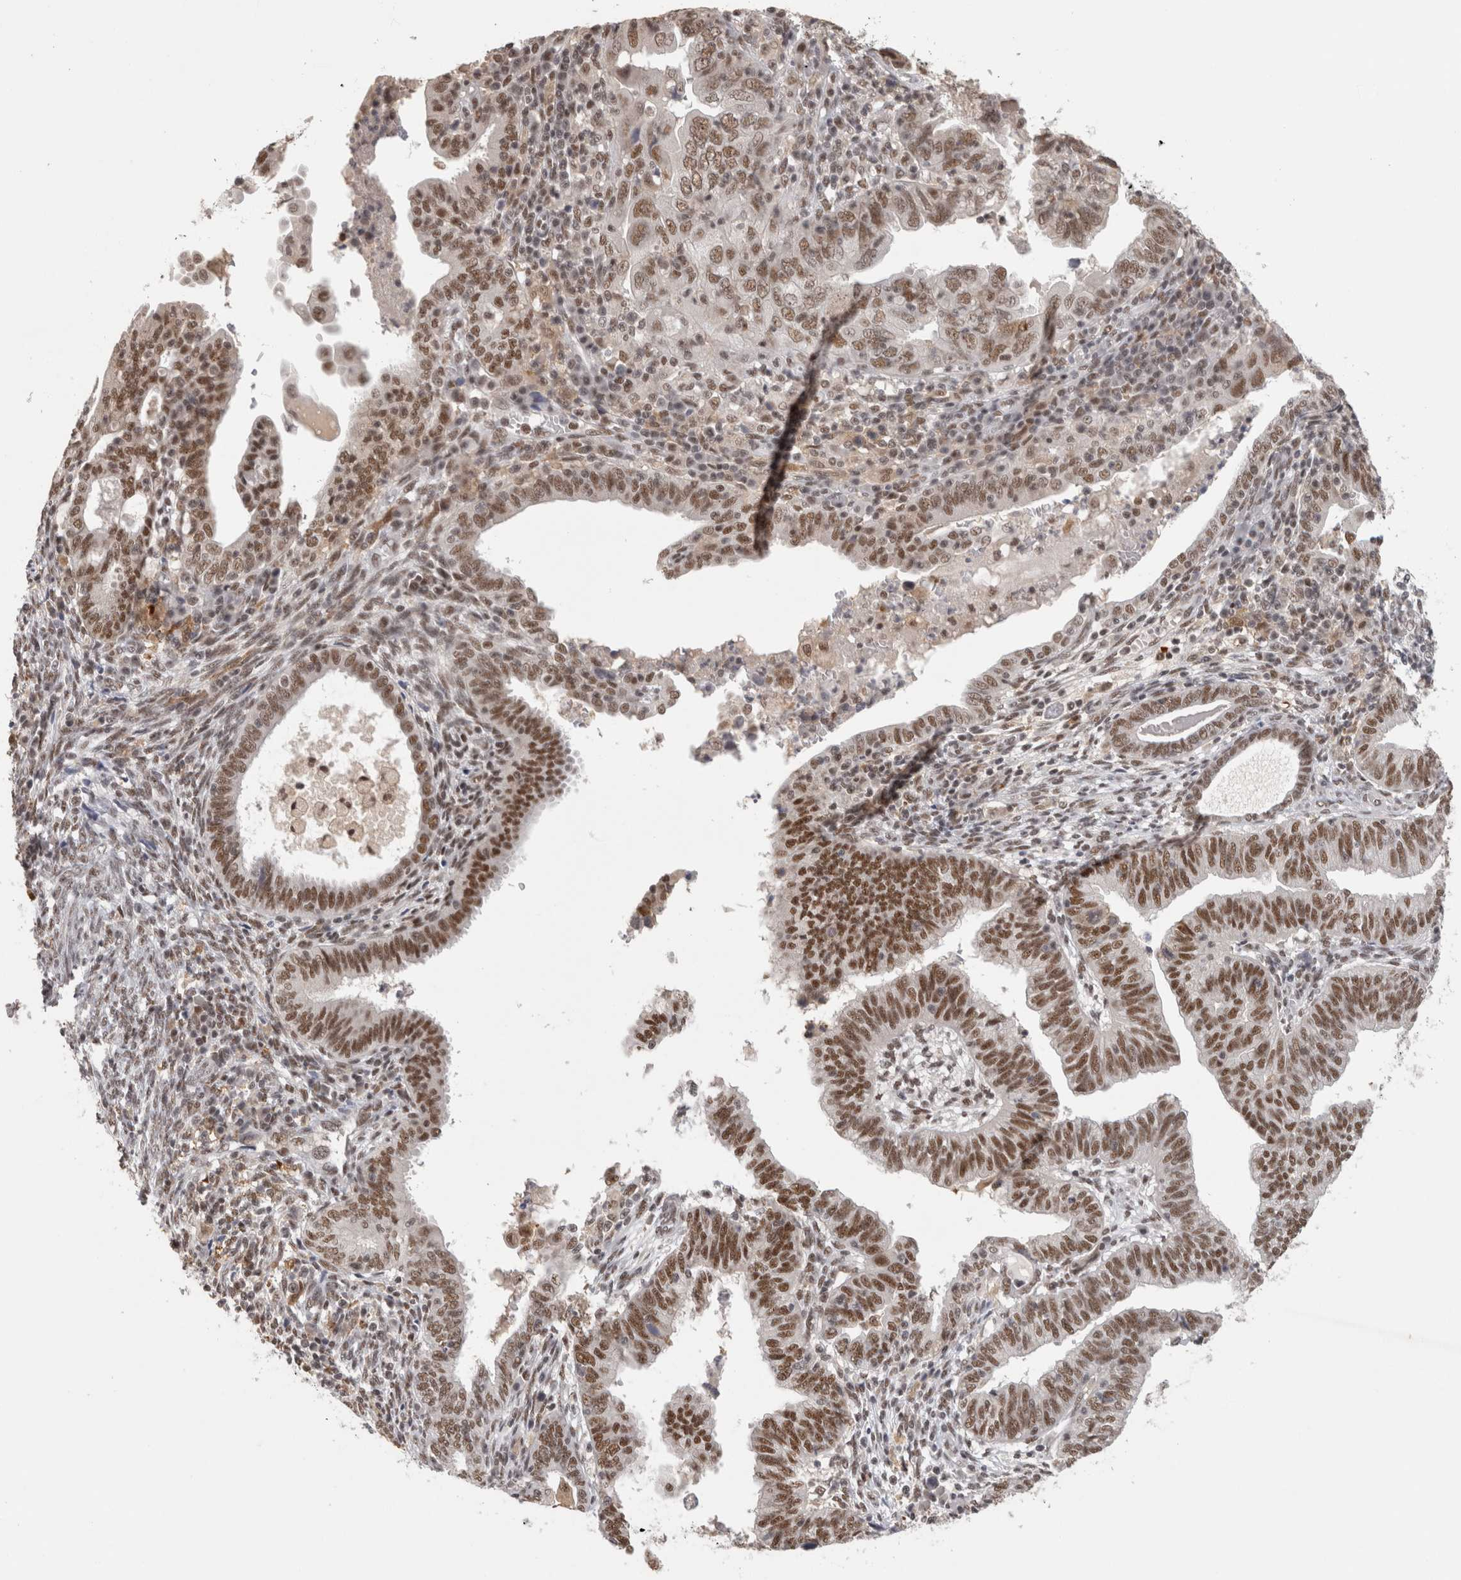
{"staining": {"intensity": "moderate", "quantity": ">75%", "location": "nuclear"}, "tissue": "endometrial cancer", "cell_type": "Tumor cells", "image_type": "cancer", "snomed": [{"axis": "morphology", "description": "Adenocarcinoma, NOS"}, {"axis": "topography", "description": "Uterus"}], "caption": "Protein expression analysis of endometrial cancer (adenocarcinoma) reveals moderate nuclear expression in about >75% of tumor cells.", "gene": "ZNF830", "patient": {"sex": "female", "age": 77}}